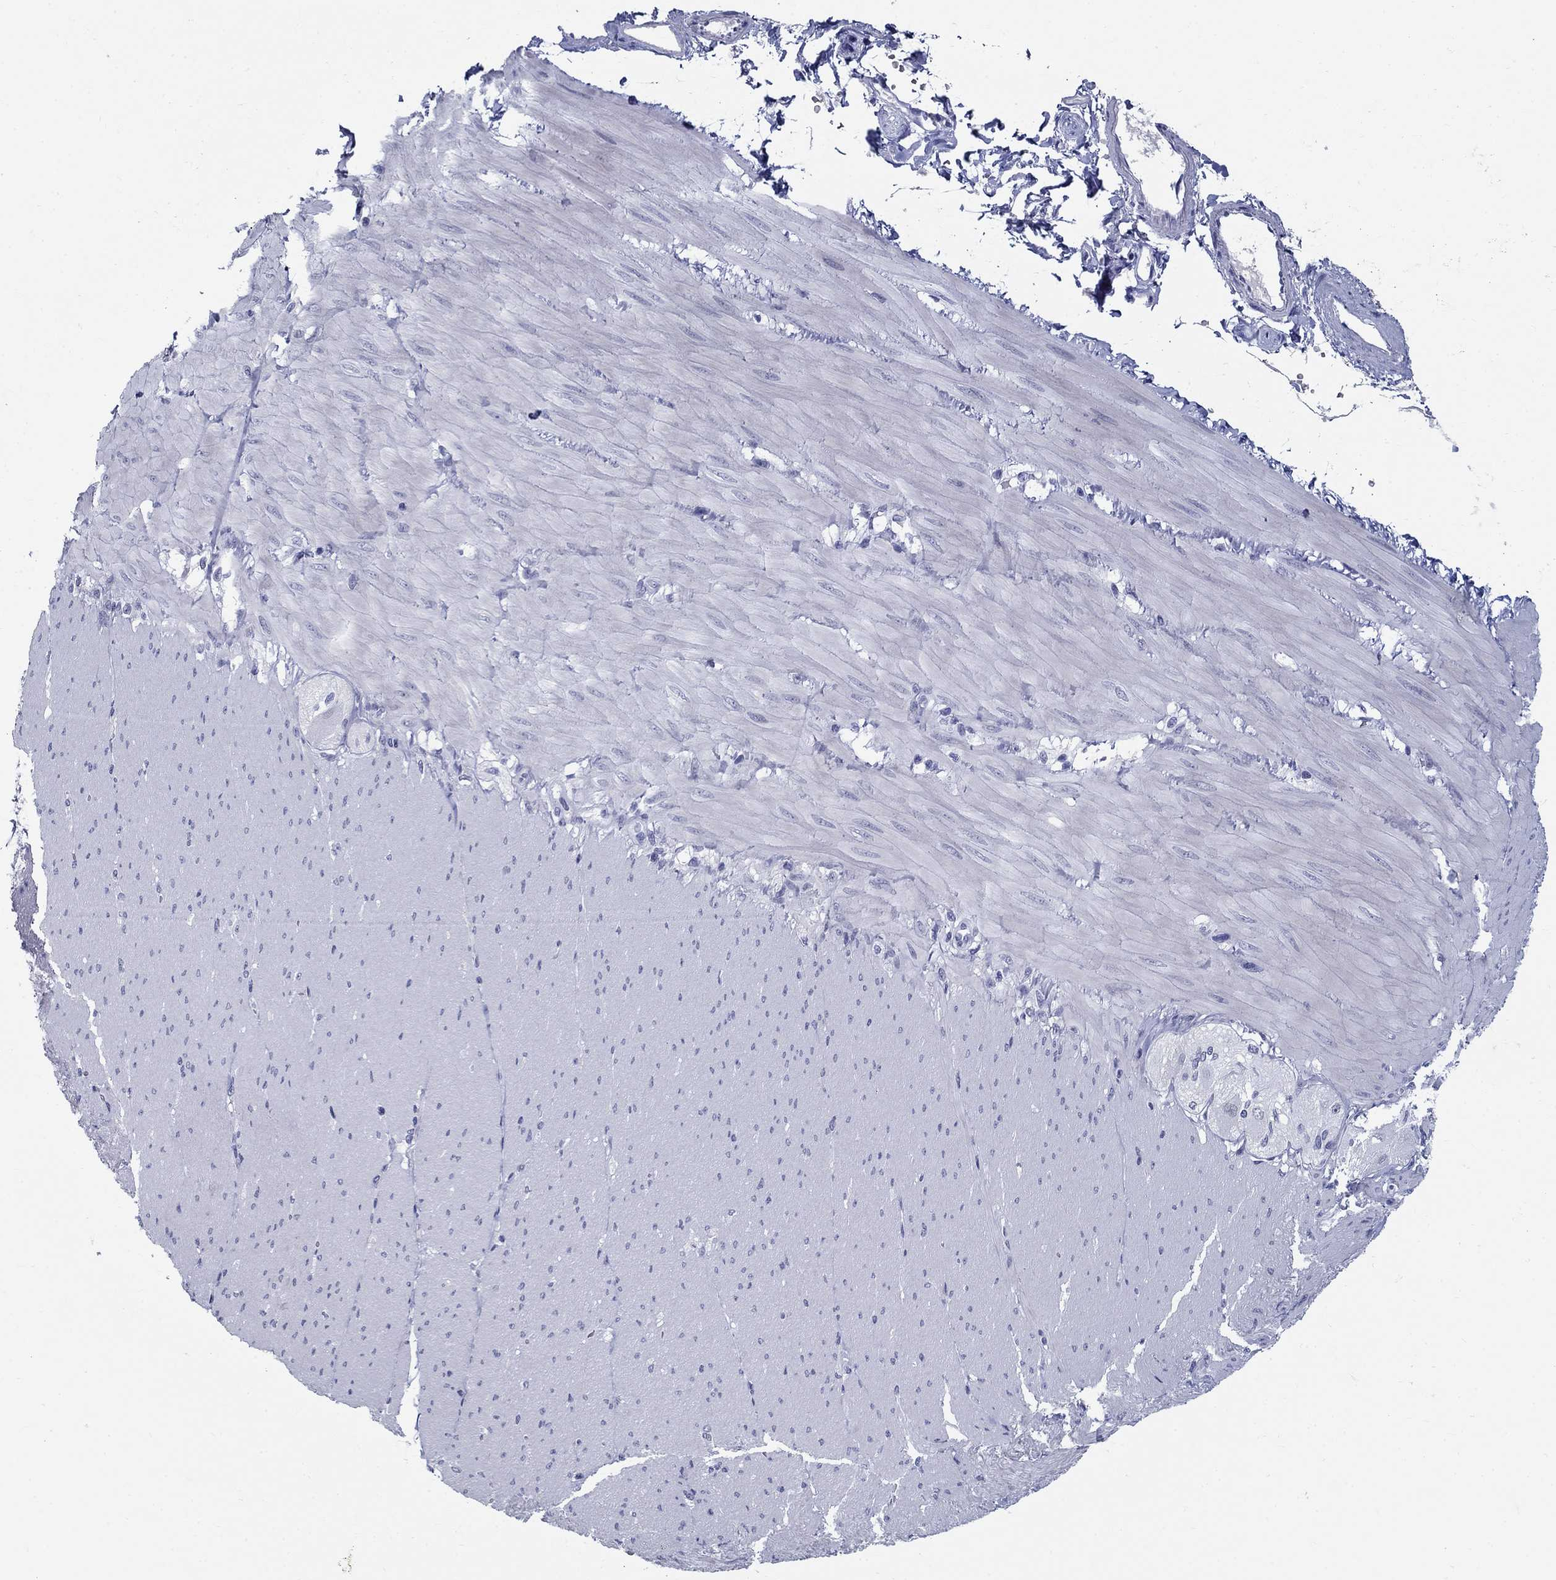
{"staining": {"intensity": "negative", "quantity": "none", "location": "none"}, "tissue": "adipose tissue", "cell_type": "Adipocytes", "image_type": "normal", "snomed": [{"axis": "morphology", "description": "Normal tissue, NOS"}, {"axis": "topography", "description": "Smooth muscle"}, {"axis": "topography", "description": "Duodenum"}, {"axis": "topography", "description": "Peripheral nerve tissue"}], "caption": "Protein analysis of benign adipose tissue exhibits no significant expression in adipocytes. (DAB (3,3'-diaminobenzidine) immunohistochemistry visualized using brightfield microscopy, high magnification).", "gene": "C4orf19", "patient": {"sex": "female", "age": 61}}